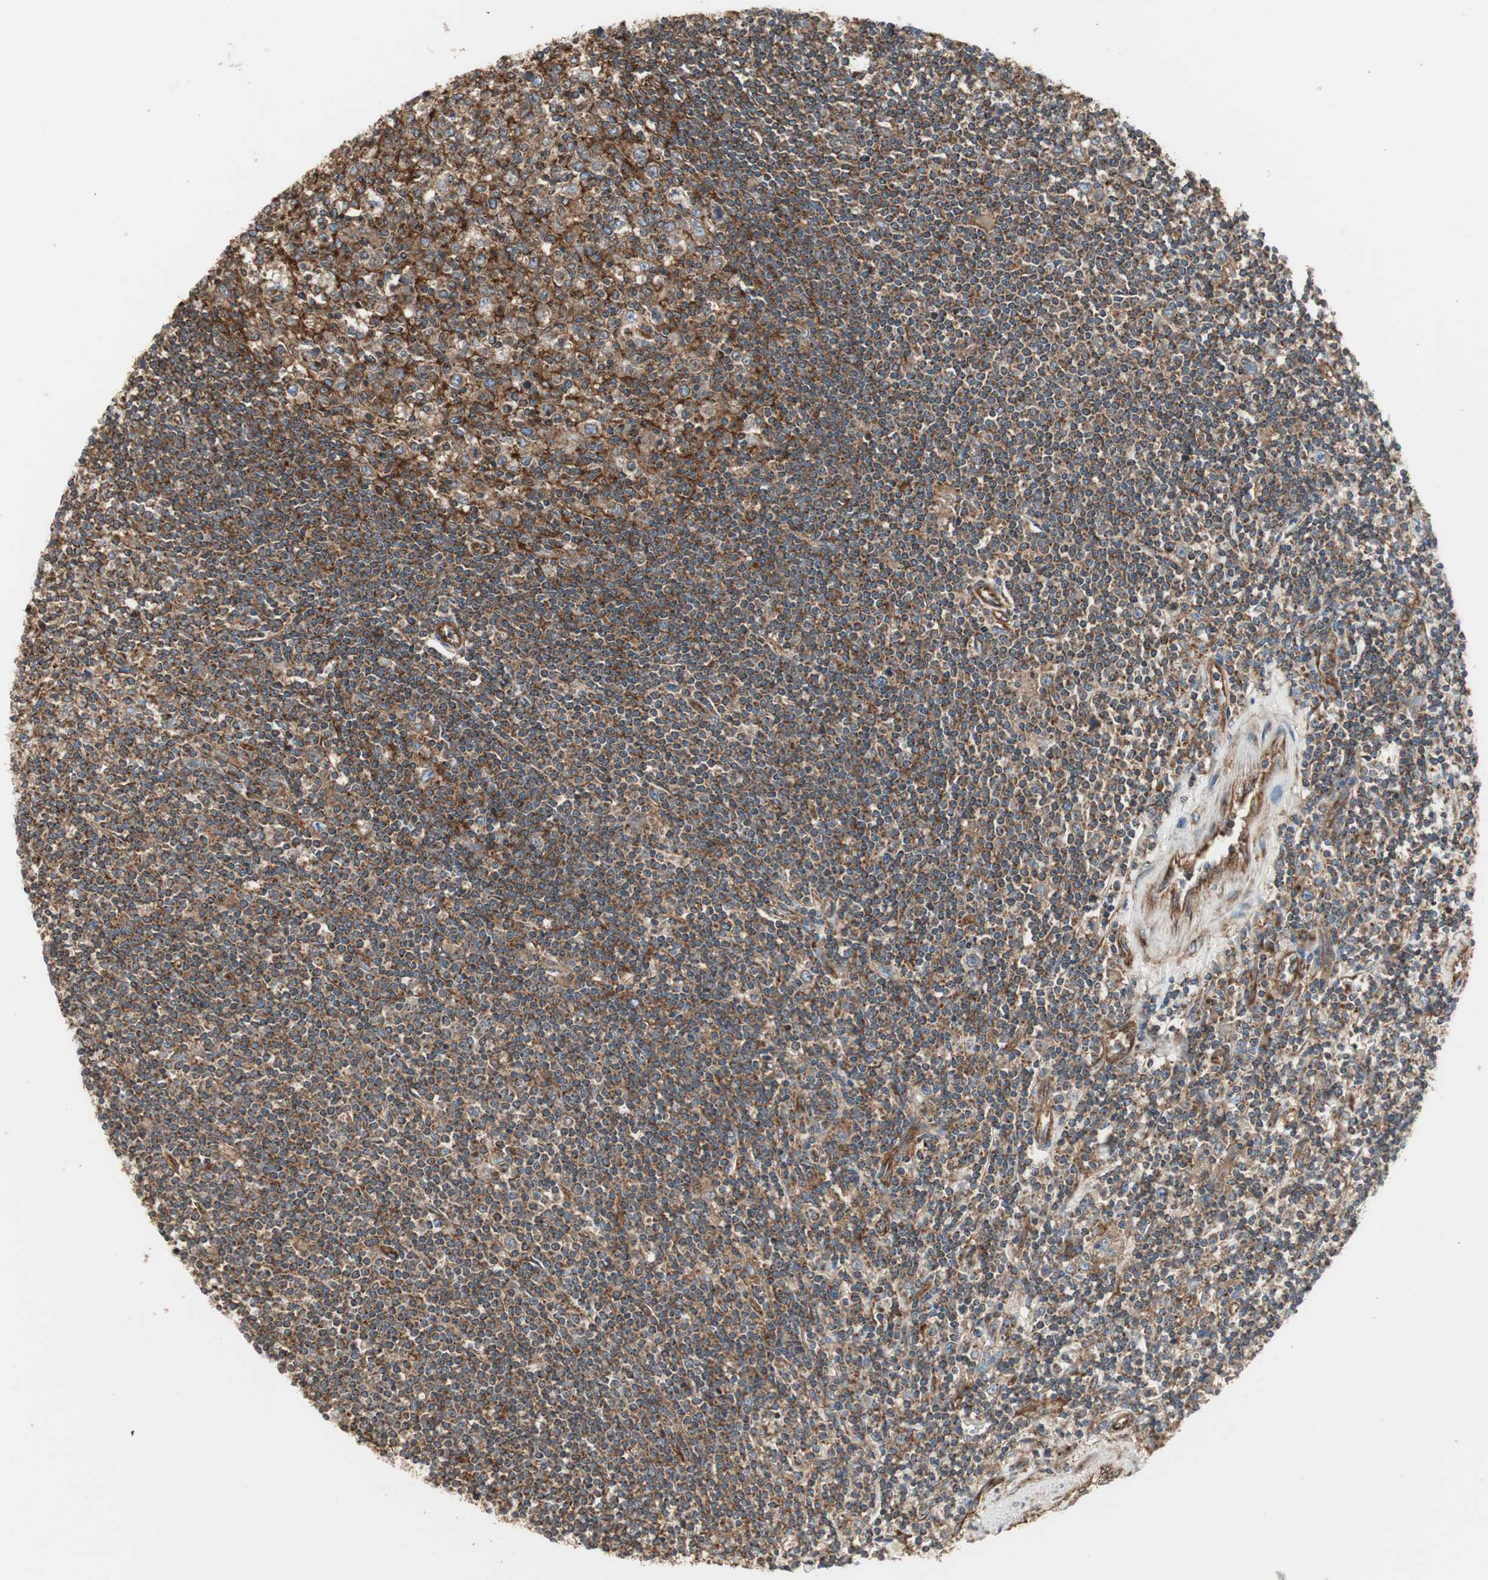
{"staining": {"intensity": "strong", "quantity": ">75%", "location": "cytoplasmic/membranous"}, "tissue": "lymphoma", "cell_type": "Tumor cells", "image_type": "cancer", "snomed": [{"axis": "morphology", "description": "Malignant lymphoma, non-Hodgkin's type, Low grade"}, {"axis": "topography", "description": "Spleen"}], "caption": "IHC photomicrograph of human lymphoma stained for a protein (brown), which shows high levels of strong cytoplasmic/membranous positivity in approximately >75% of tumor cells.", "gene": "H6PD", "patient": {"sex": "male", "age": 76}}